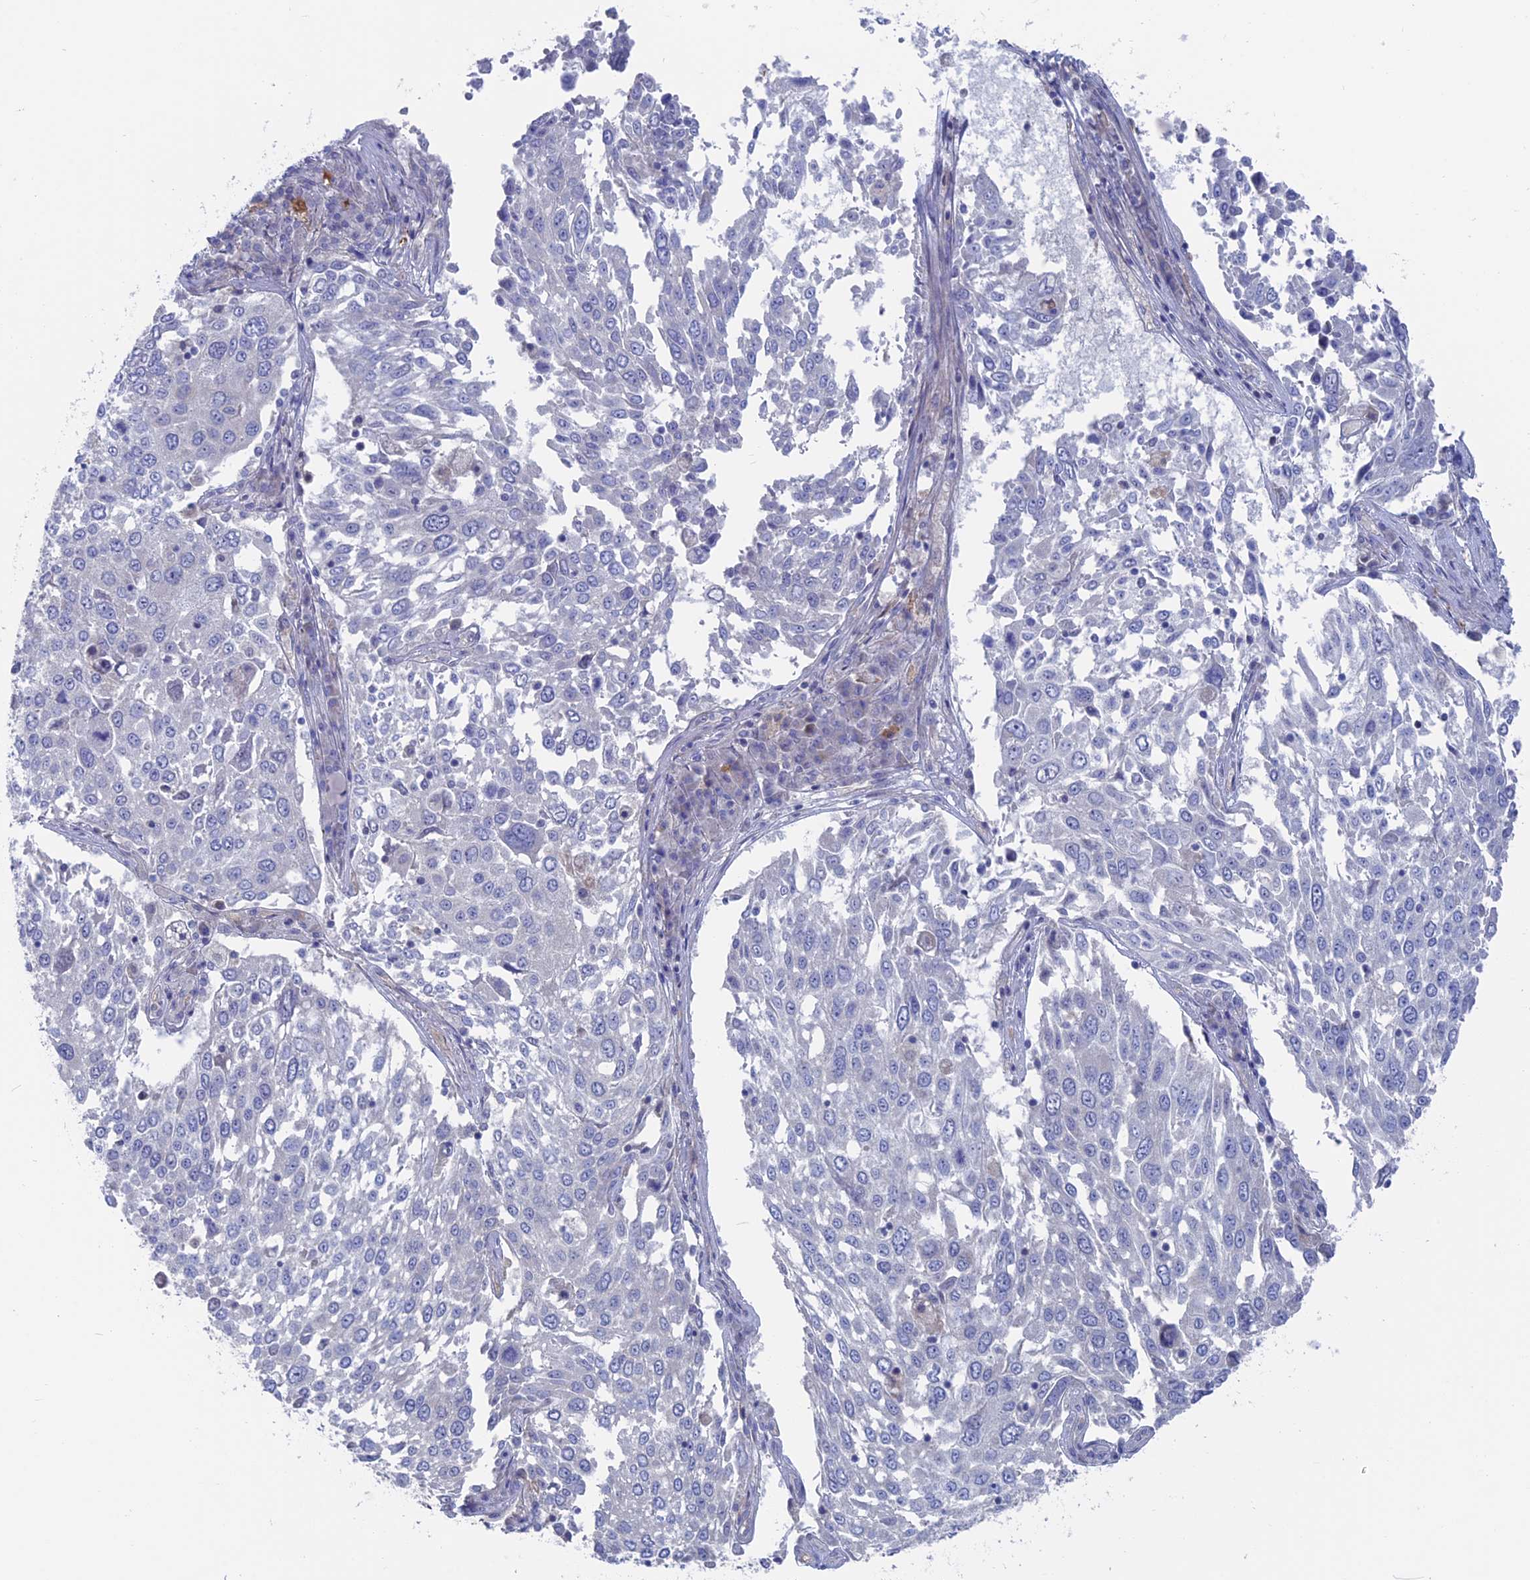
{"staining": {"intensity": "negative", "quantity": "none", "location": "none"}, "tissue": "lung cancer", "cell_type": "Tumor cells", "image_type": "cancer", "snomed": [{"axis": "morphology", "description": "Squamous cell carcinoma, NOS"}, {"axis": "topography", "description": "Lung"}], "caption": "Immunohistochemical staining of human lung cancer (squamous cell carcinoma) displays no significant expression in tumor cells.", "gene": "TBC1D30", "patient": {"sex": "male", "age": 65}}